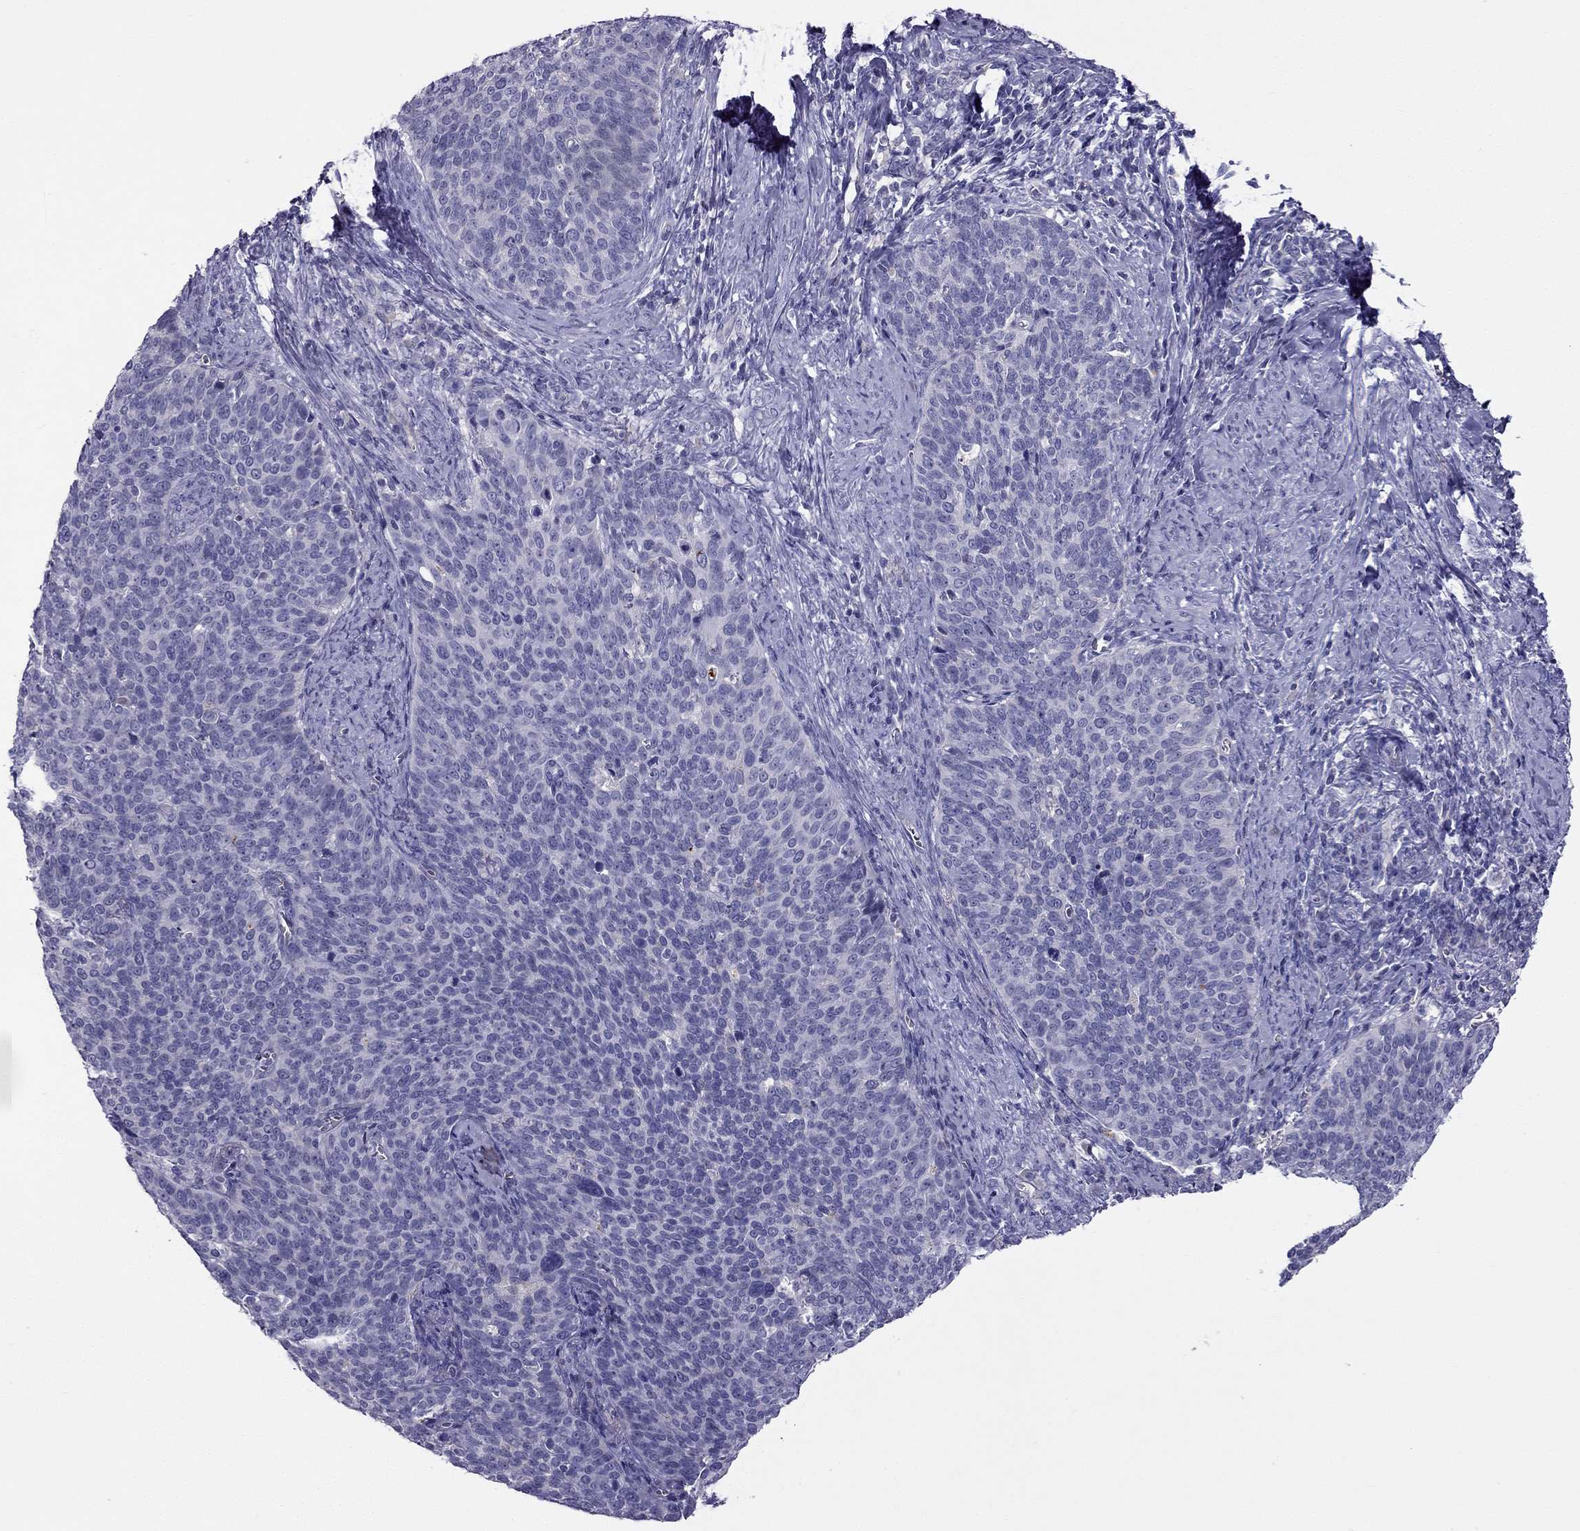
{"staining": {"intensity": "negative", "quantity": "none", "location": "none"}, "tissue": "cervical cancer", "cell_type": "Tumor cells", "image_type": "cancer", "snomed": [{"axis": "morphology", "description": "Normal tissue, NOS"}, {"axis": "morphology", "description": "Squamous cell carcinoma, NOS"}, {"axis": "topography", "description": "Cervix"}], "caption": "This is a histopathology image of IHC staining of cervical squamous cell carcinoma, which shows no expression in tumor cells.", "gene": "STOML3", "patient": {"sex": "female", "age": 39}}